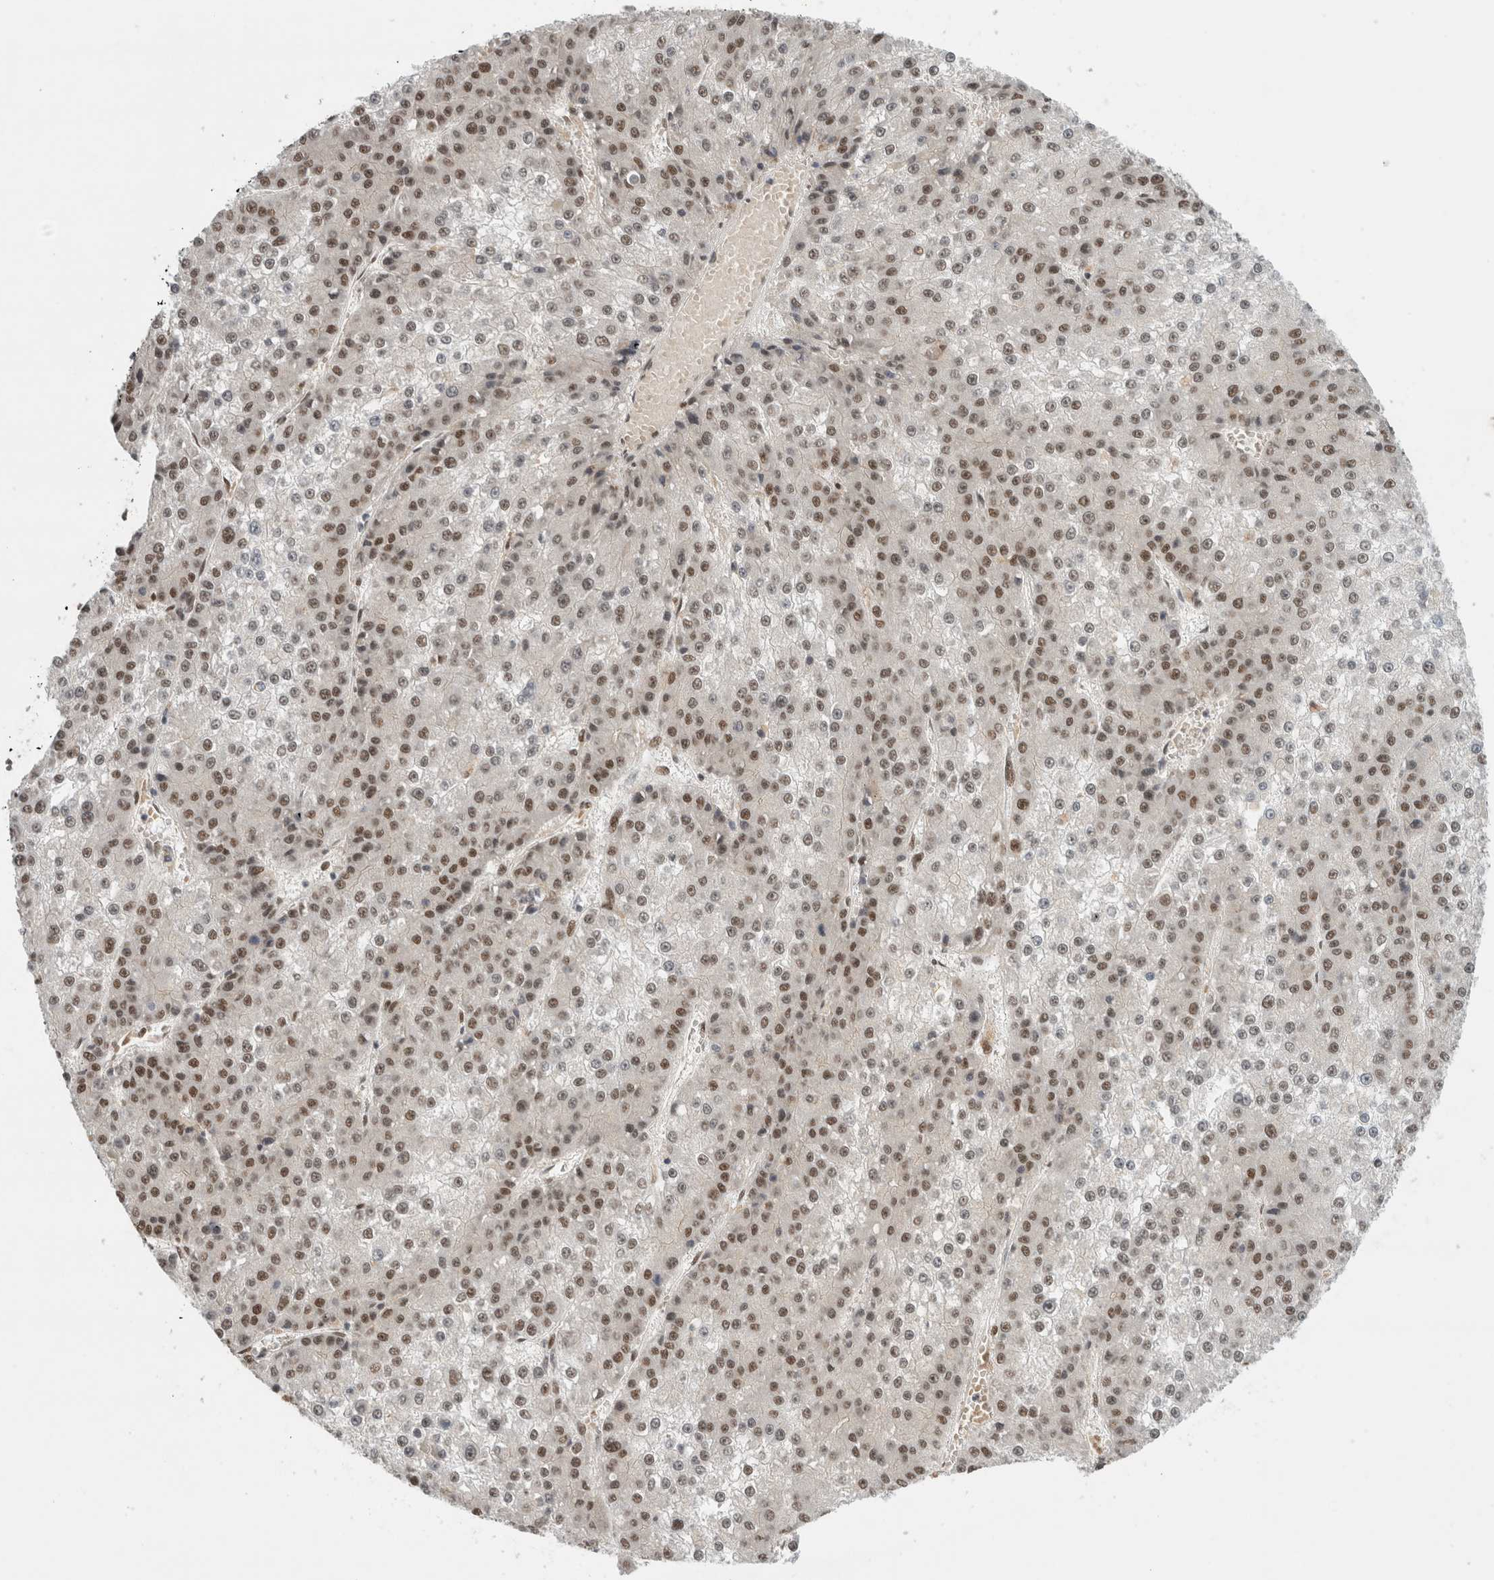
{"staining": {"intensity": "moderate", "quantity": "25%-75%", "location": "nuclear"}, "tissue": "liver cancer", "cell_type": "Tumor cells", "image_type": "cancer", "snomed": [{"axis": "morphology", "description": "Carcinoma, Hepatocellular, NOS"}, {"axis": "topography", "description": "Liver"}], "caption": "Tumor cells display moderate nuclear expression in approximately 25%-75% of cells in liver cancer. (DAB IHC, brown staining for protein, blue staining for nuclei).", "gene": "NCAPG2", "patient": {"sex": "female", "age": 73}}